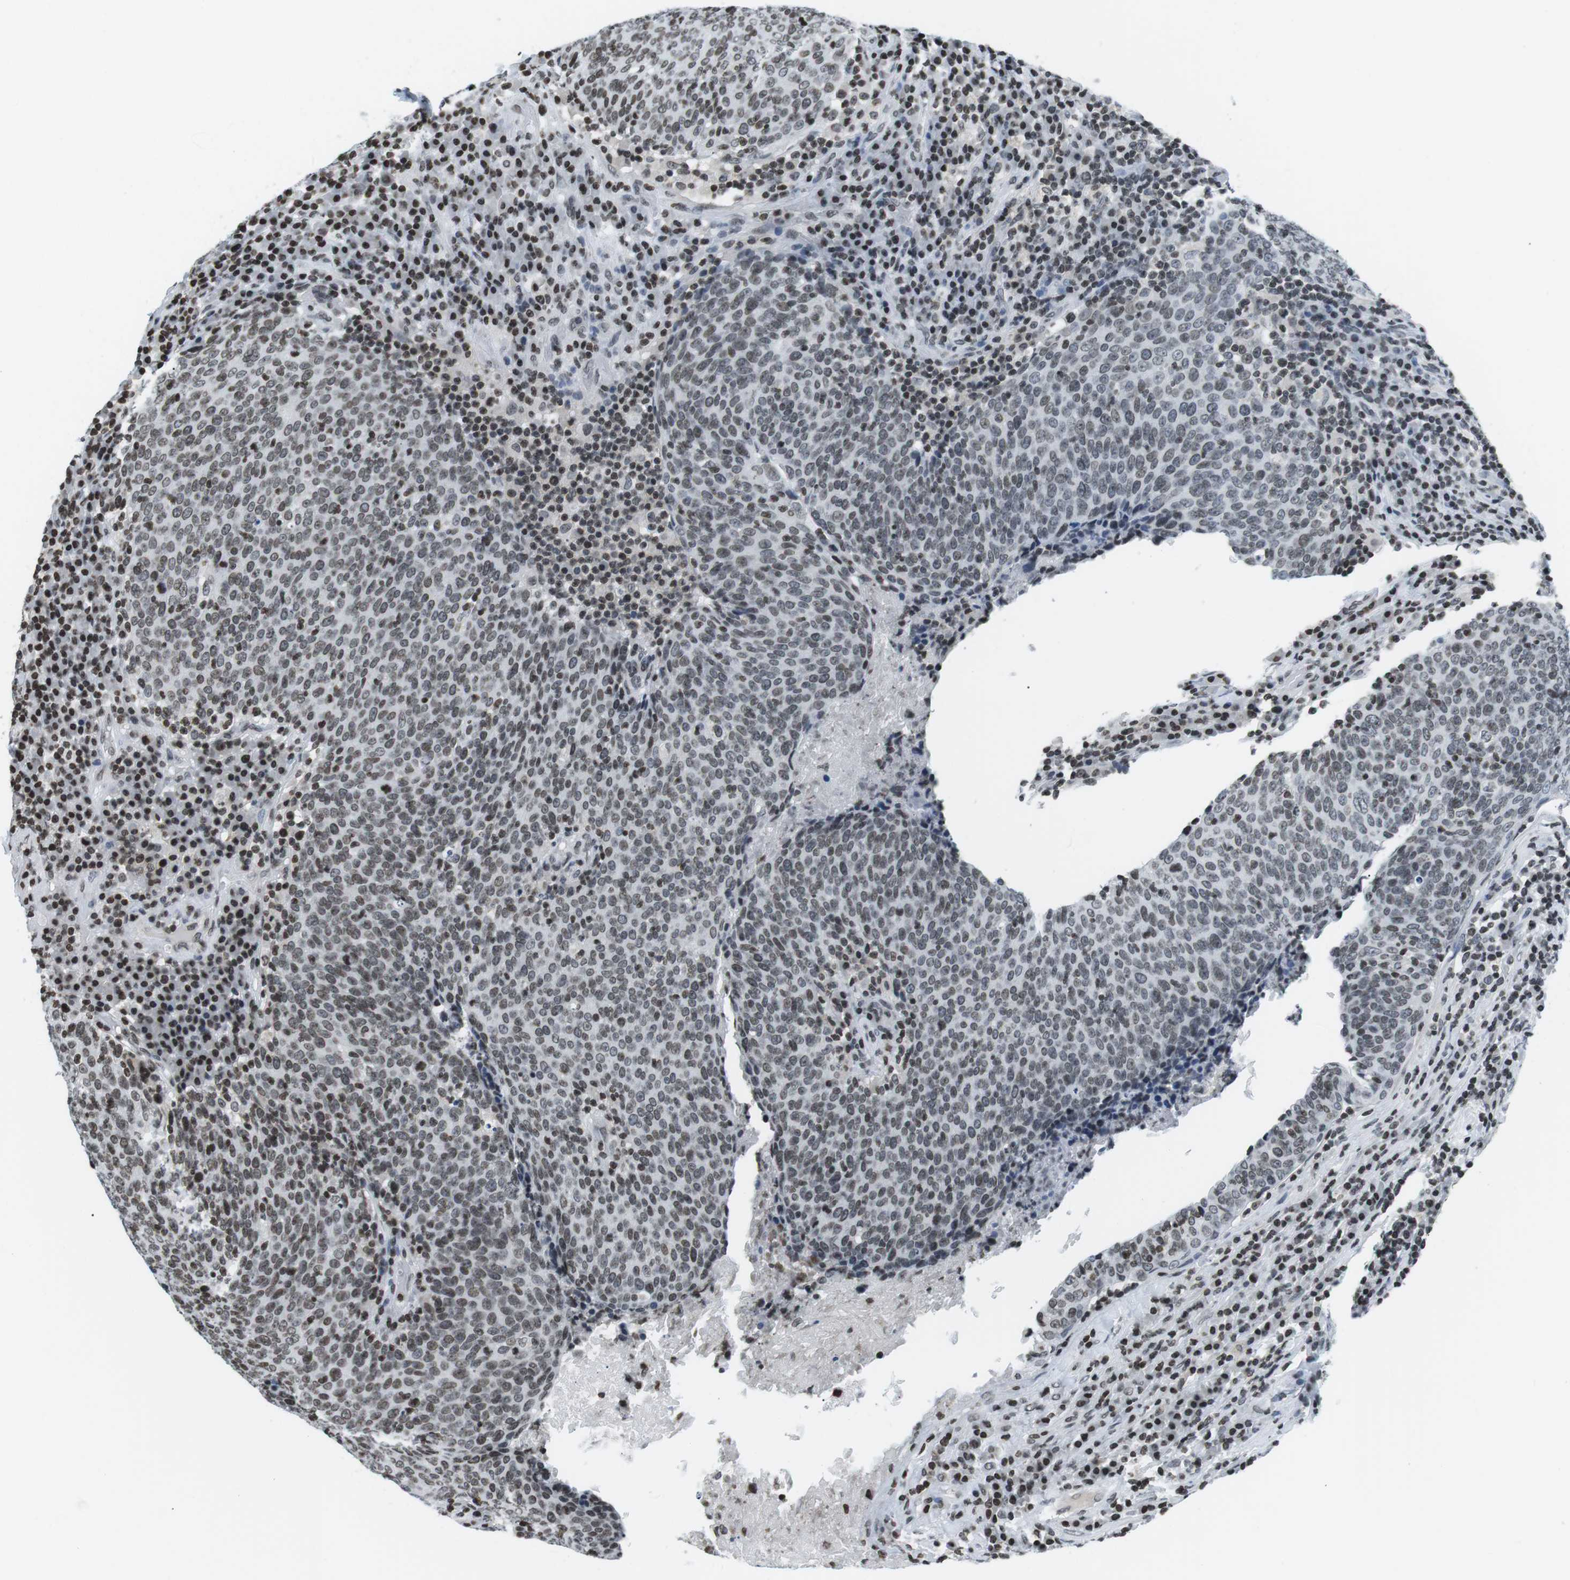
{"staining": {"intensity": "weak", "quantity": "25%-75%", "location": "nuclear"}, "tissue": "head and neck cancer", "cell_type": "Tumor cells", "image_type": "cancer", "snomed": [{"axis": "morphology", "description": "Squamous cell carcinoma, NOS"}, {"axis": "morphology", "description": "Squamous cell carcinoma, metastatic, NOS"}, {"axis": "topography", "description": "Lymph node"}, {"axis": "topography", "description": "Head-Neck"}], "caption": "Human squamous cell carcinoma (head and neck) stained with a protein marker exhibits weak staining in tumor cells.", "gene": "E2F2", "patient": {"sex": "male", "age": 62}}